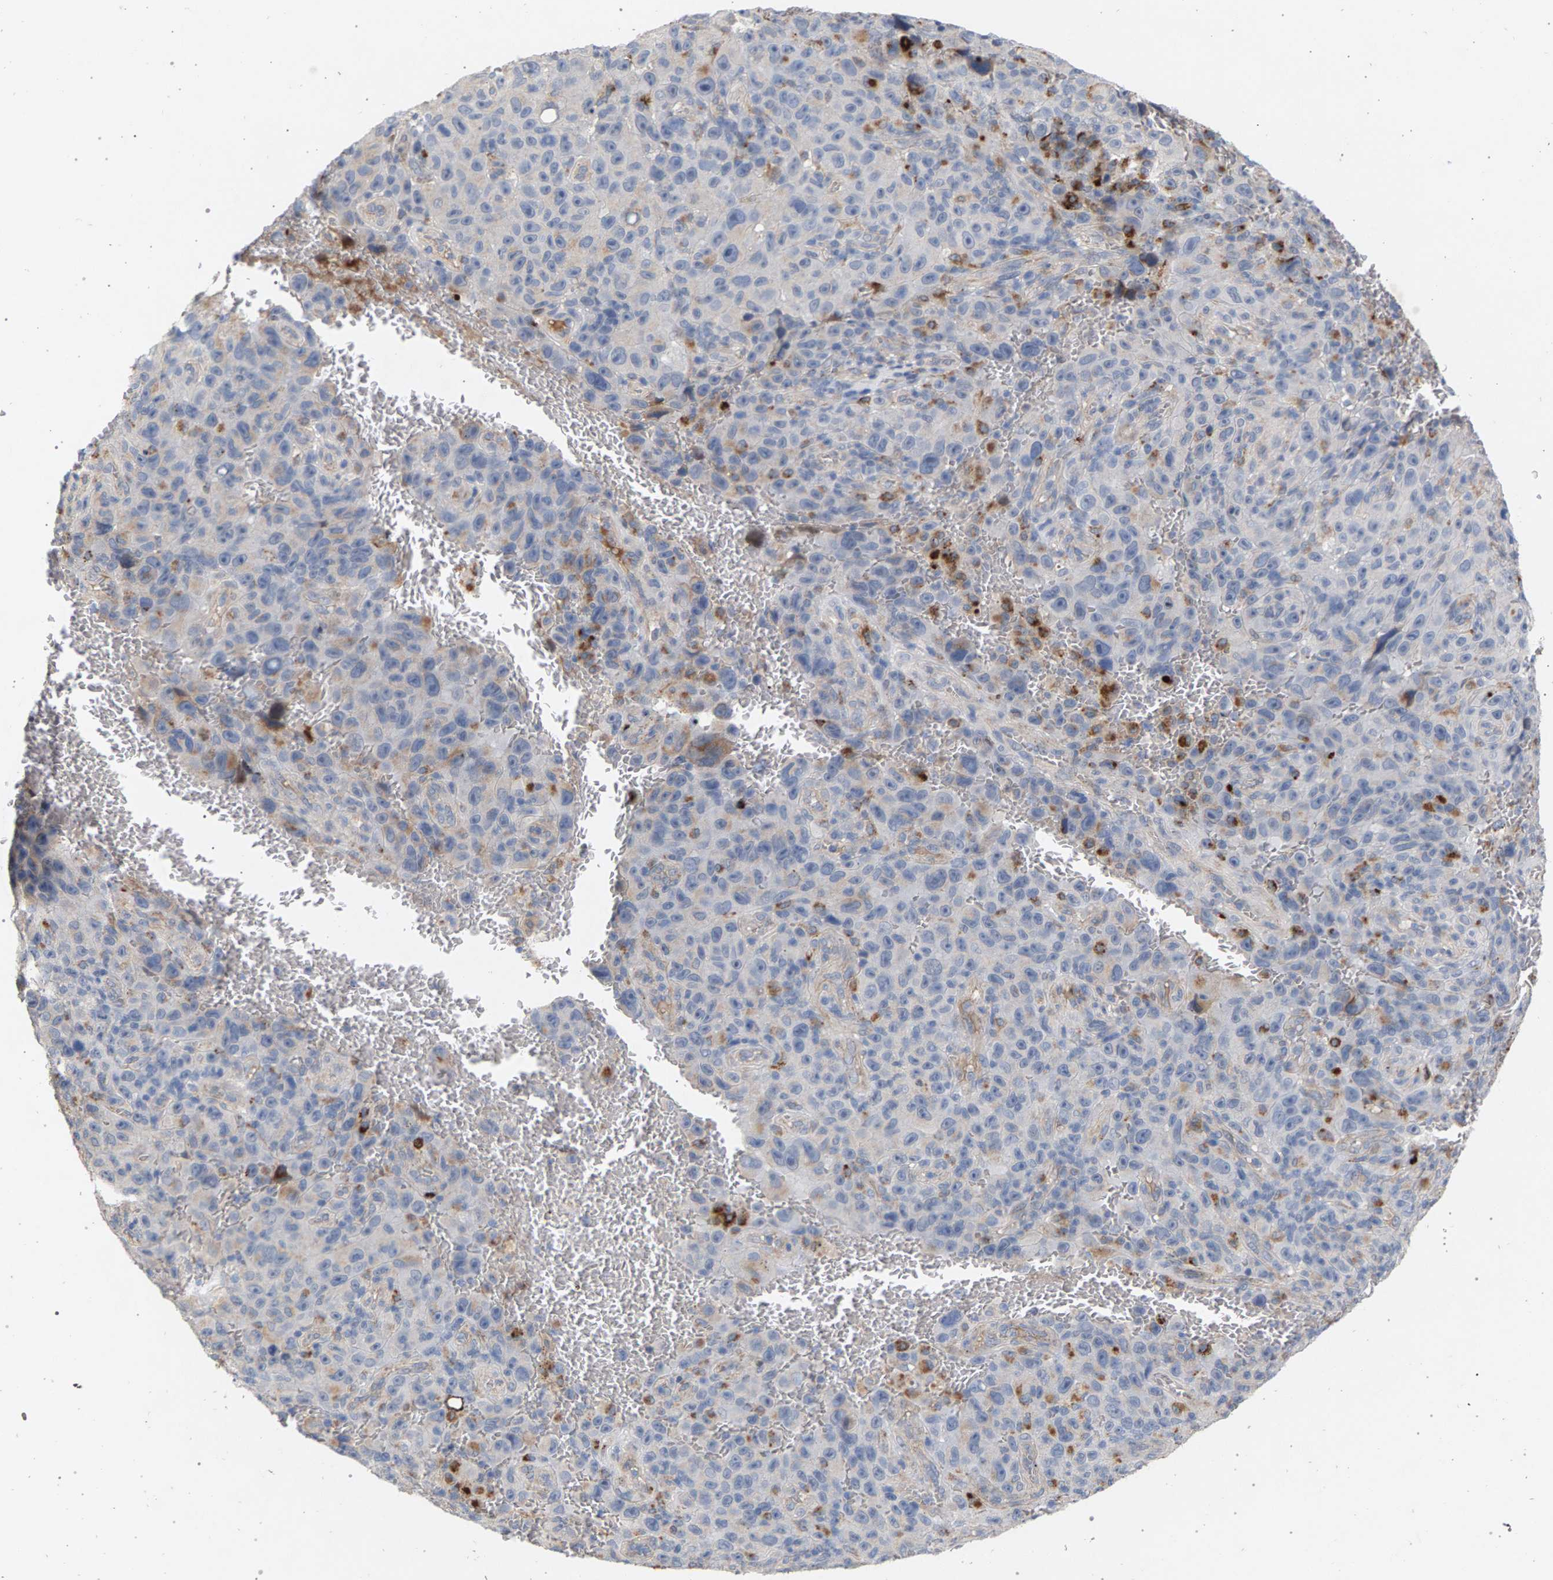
{"staining": {"intensity": "negative", "quantity": "none", "location": "none"}, "tissue": "melanoma", "cell_type": "Tumor cells", "image_type": "cancer", "snomed": [{"axis": "morphology", "description": "Malignant melanoma, NOS"}, {"axis": "topography", "description": "Skin"}], "caption": "This is an immunohistochemistry image of melanoma. There is no expression in tumor cells.", "gene": "MAMDC2", "patient": {"sex": "female", "age": 82}}